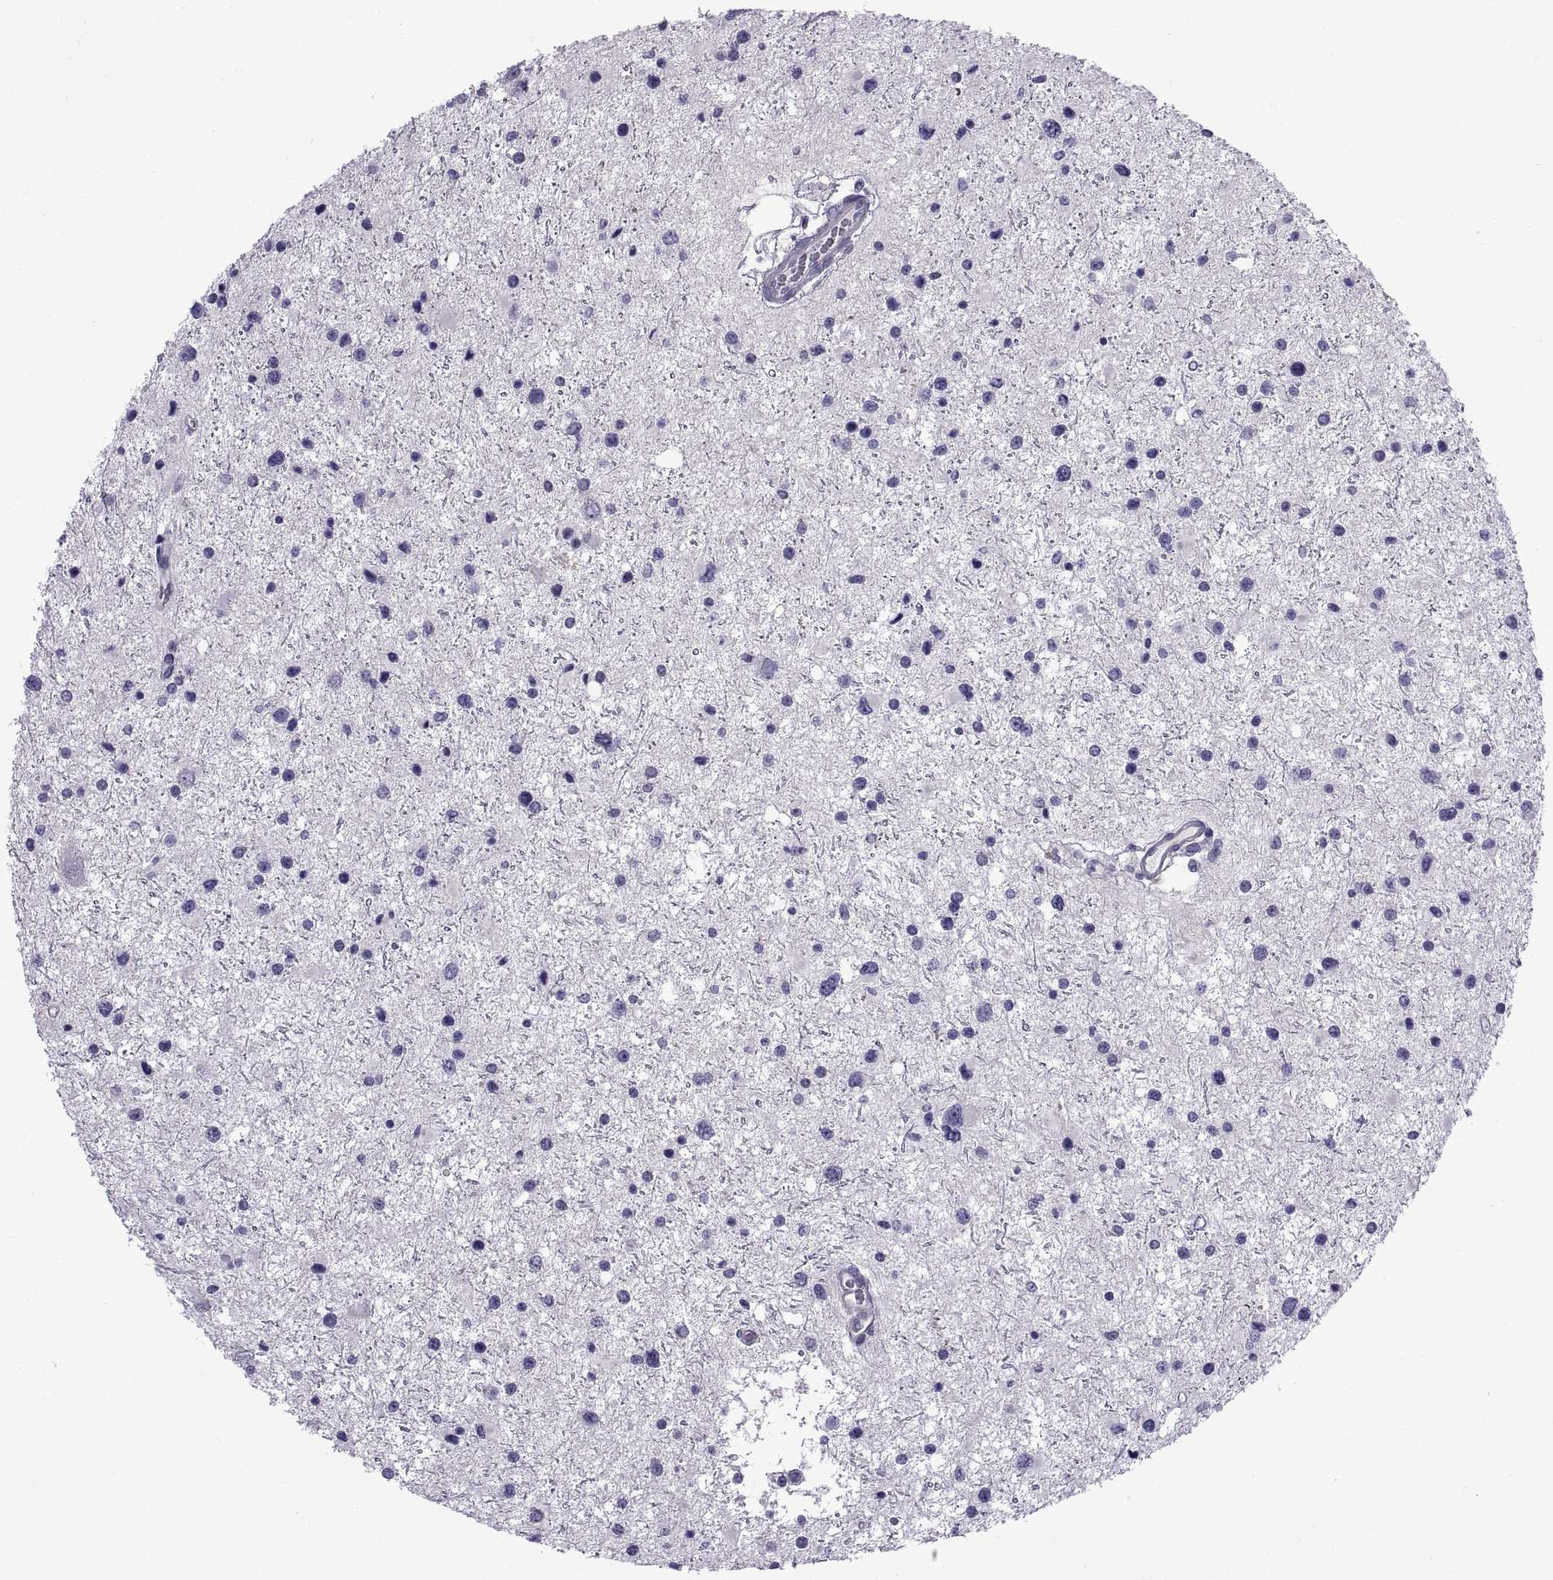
{"staining": {"intensity": "negative", "quantity": "none", "location": "none"}, "tissue": "glioma", "cell_type": "Tumor cells", "image_type": "cancer", "snomed": [{"axis": "morphology", "description": "Glioma, malignant, Low grade"}, {"axis": "topography", "description": "Brain"}], "caption": "This is a image of IHC staining of glioma, which shows no positivity in tumor cells.", "gene": "SPDYE1", "patient": {"sex": "female", "age": 32}}